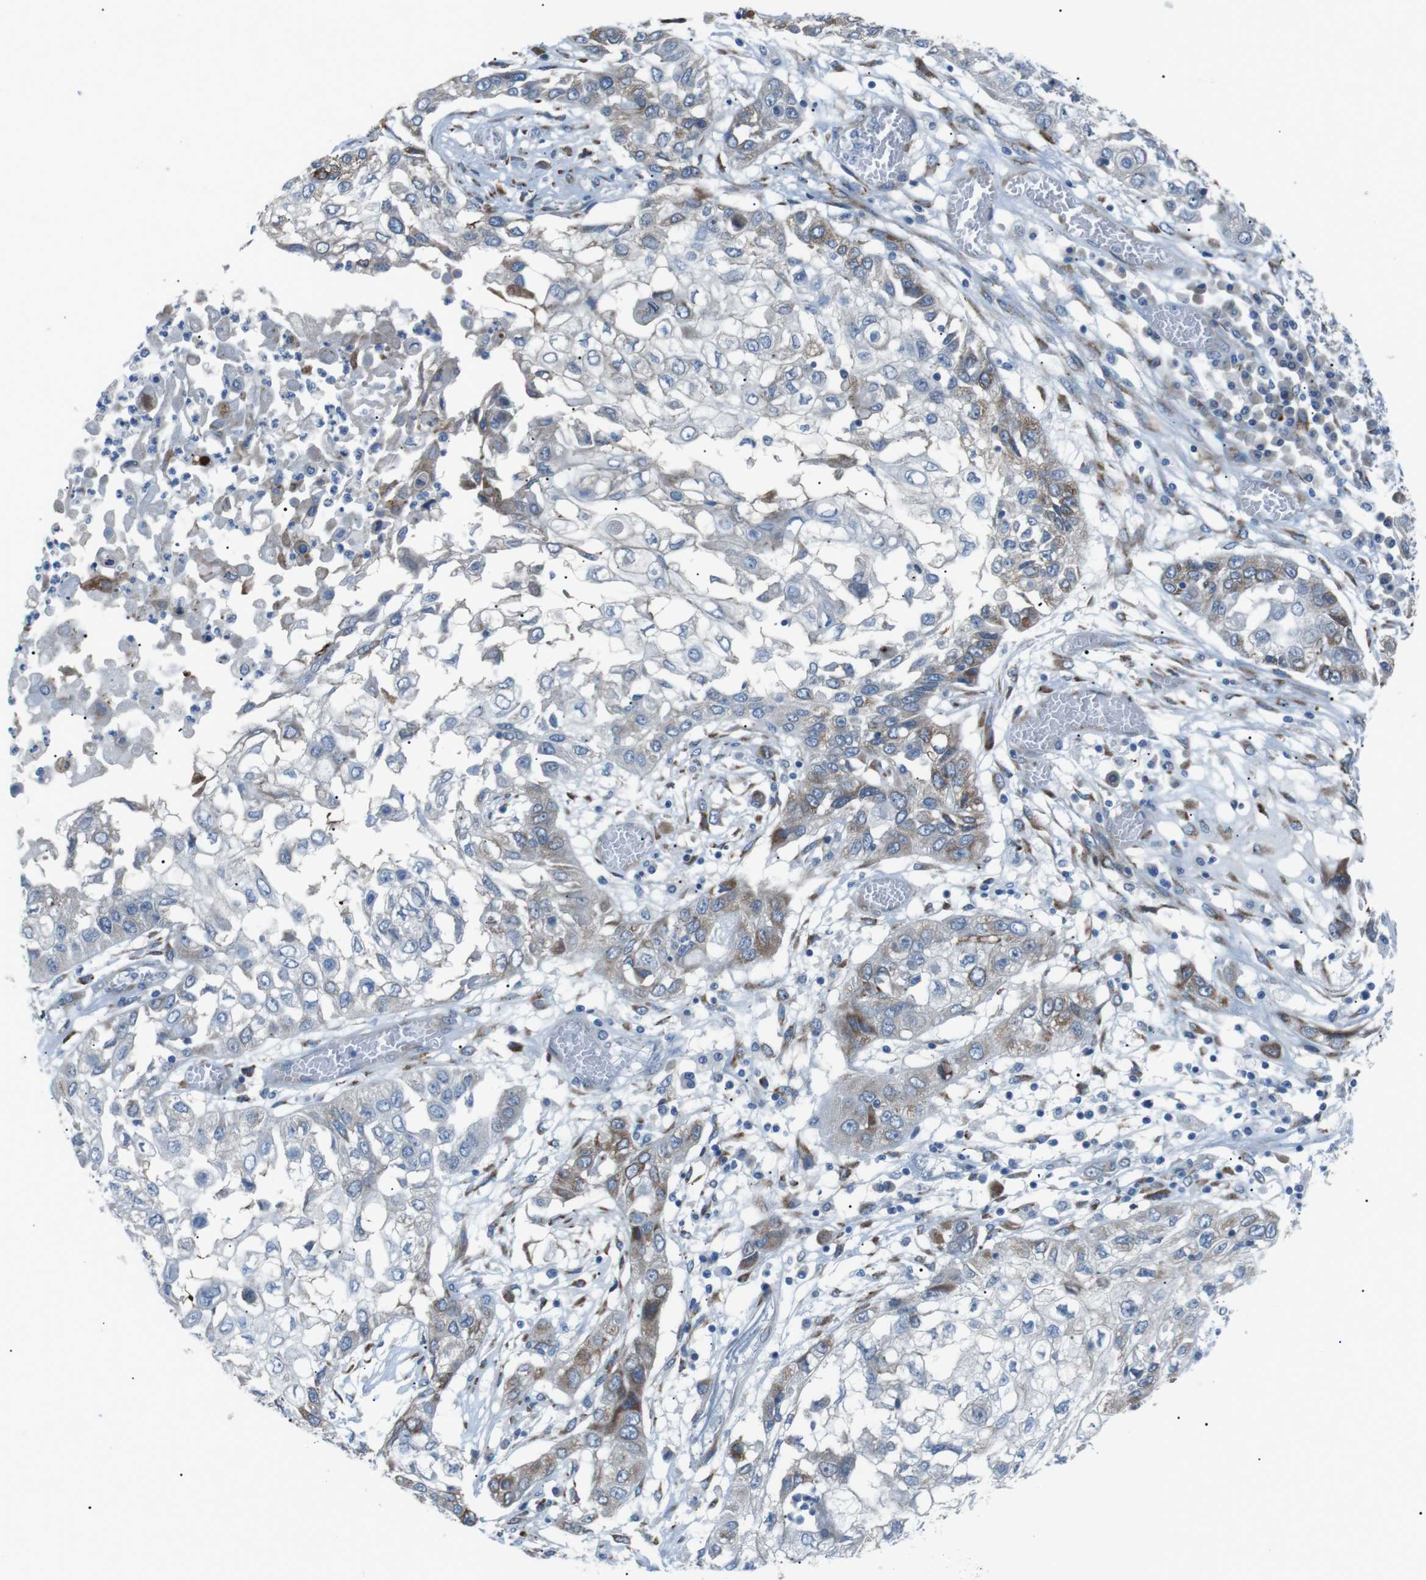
{"staining": {"intensity": "weak", "quantity": "25%-75%", "location": "cytoplasmic/membranous"}, "tissue": "lung cancer", "cell_type": "Tumor cells", "image_type": "cancer", "snomed": [{"axis": "morphology", "description": "Squamous cell carcinoma, NOS"}, {"axis": "topography", "description": "Lung"}], "caption": "This micrograph exhibits immunohistochemistry staining of human lung squamous cell carcinoma, with low weak cytoplasmic/membranous staining in approximately 25%-75% of tumor cells.", "gene": "MTARC2", "patient": {"sex": "male", "age": 71}}